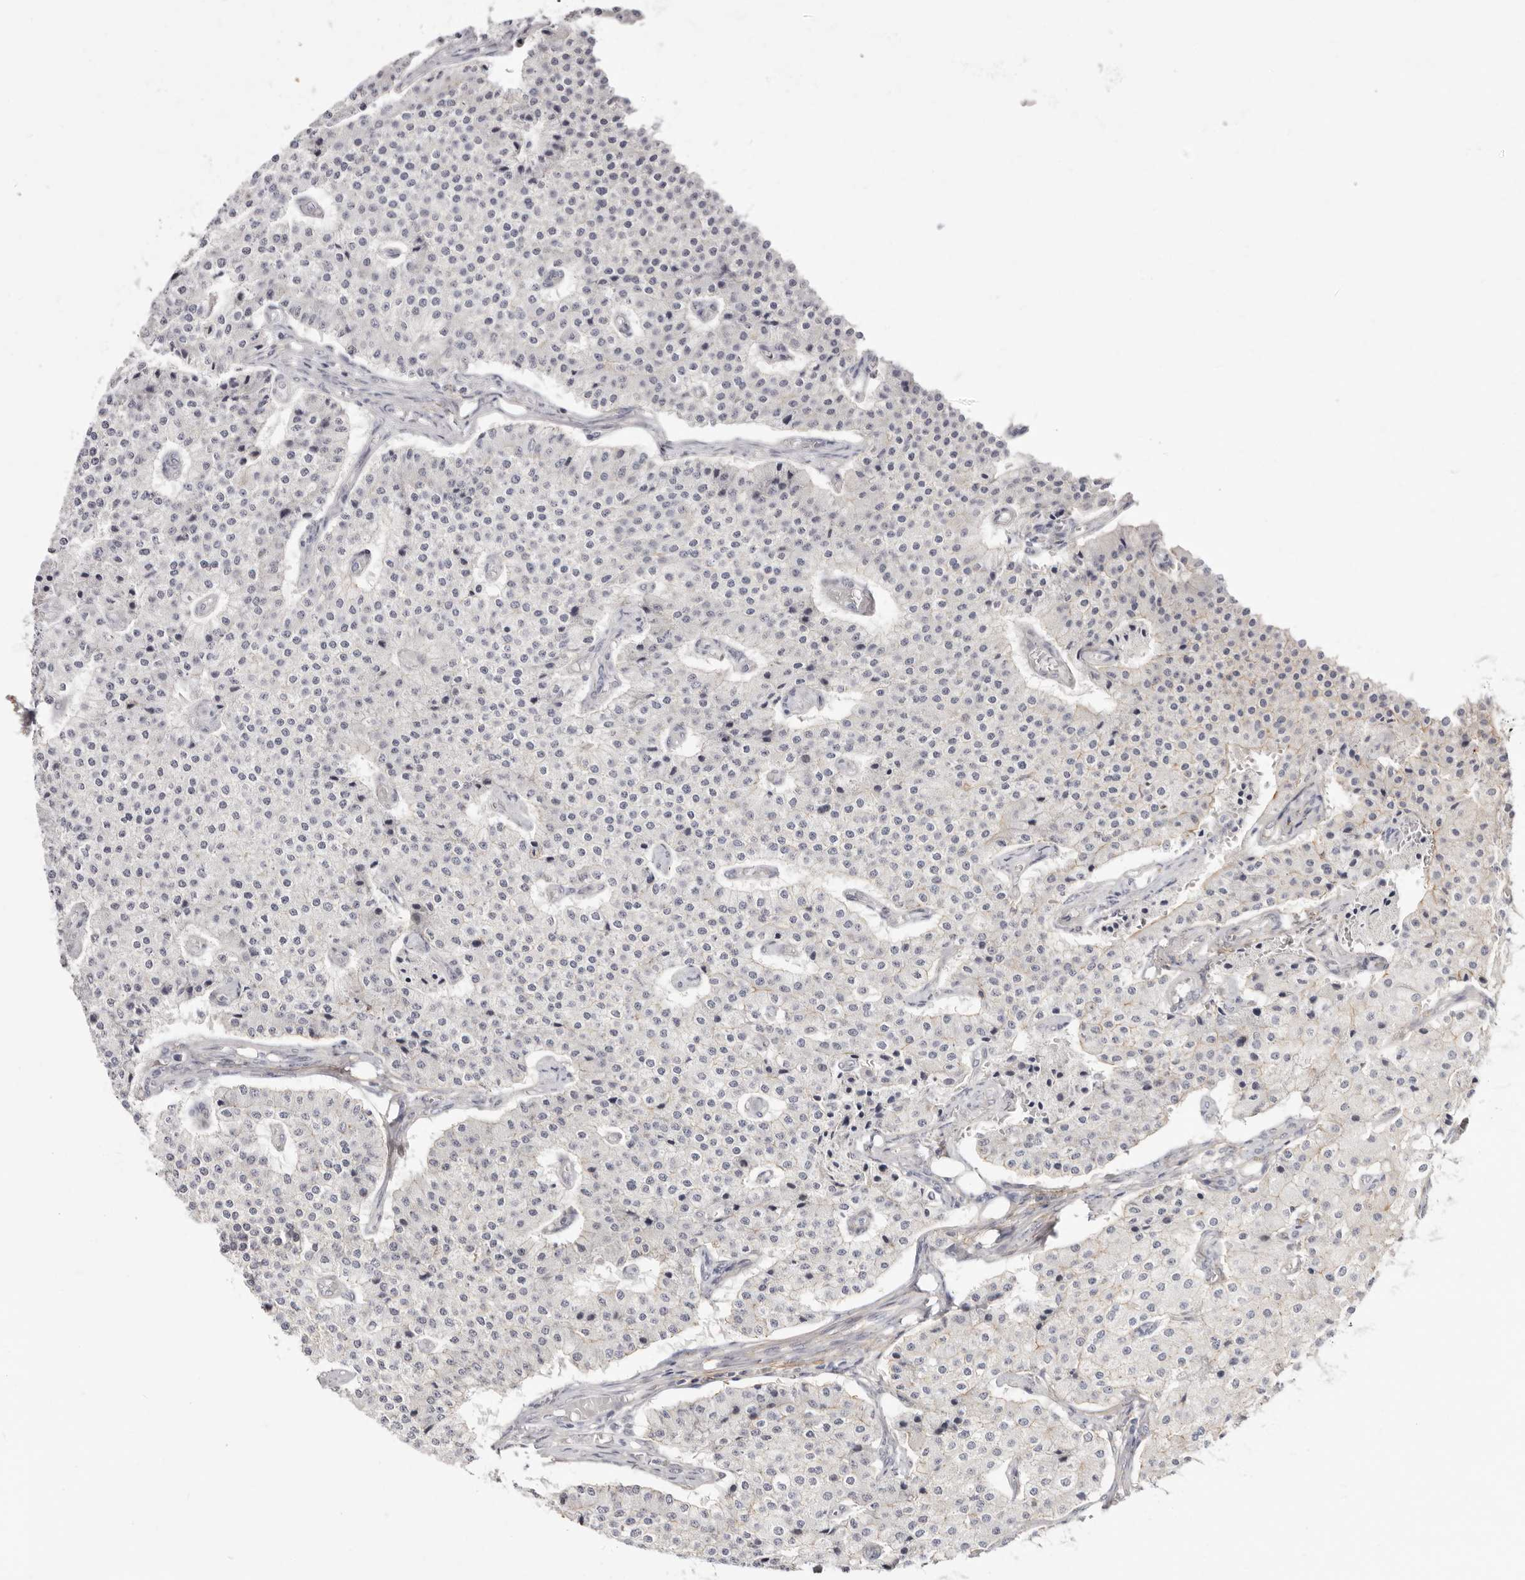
{"staining": {"intensity": "negative", "quantity": "none", "location": "none"}, "tissue": "carcinoid", "cell_type": "Tumor cells", "image_type": "cancer", "snomed": [{"axis": "morphology", "description": "Carcinoid, malignant, NOS"}, {"axis": "topography", "description": "Colon"}], "caption": "Immunohistochemistry of carcinoid shows no expression in tumor cells.", "gene": "SZT2", "patient": {"sex": "female", "age": 52}}